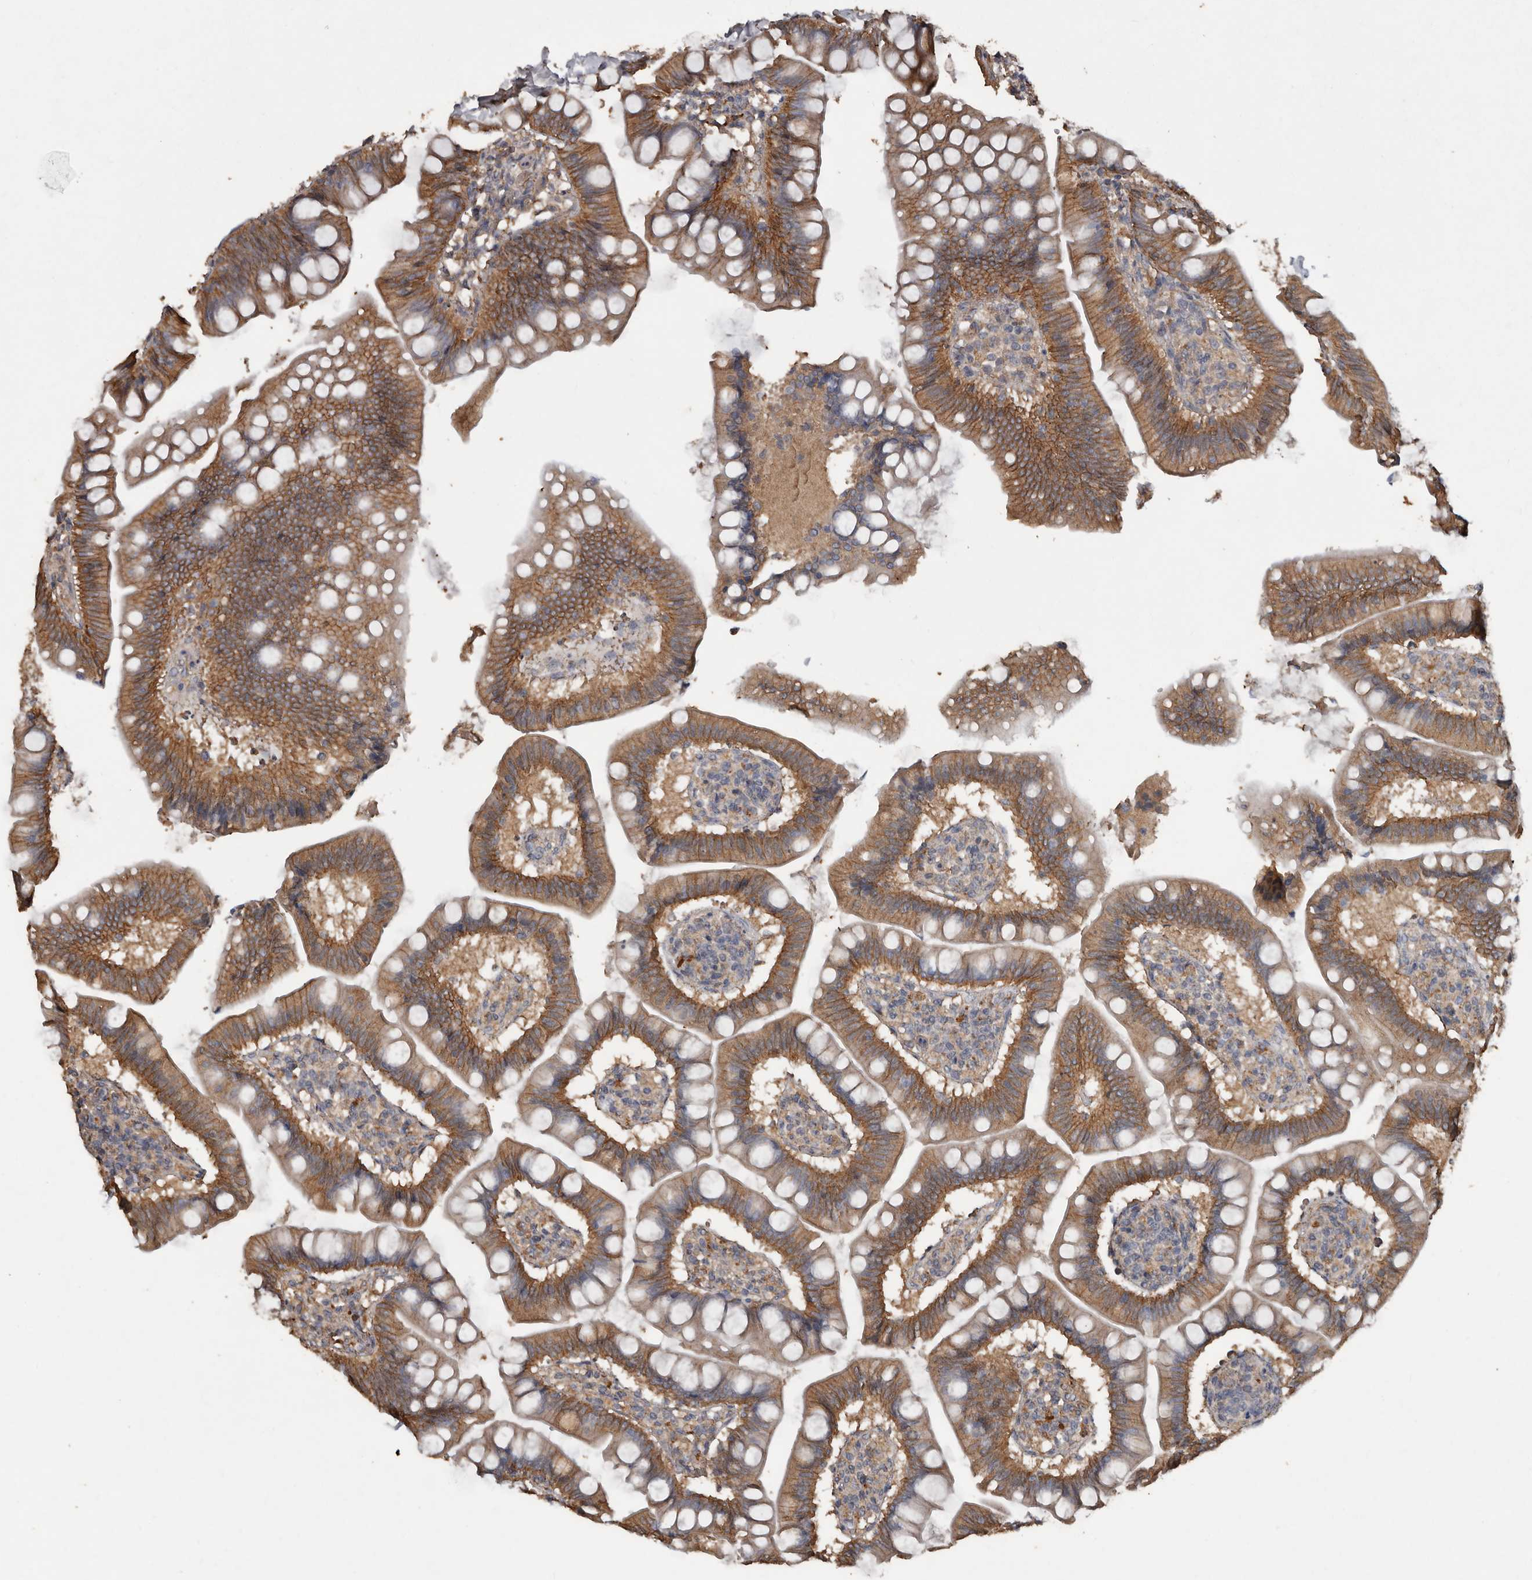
{"staining": {"intensity": "moderate", "quantity": ">75%", "location": "cytoplasmic/membranous"}, "tissue": "small intestine", "cell_type": "Glandular cells", "image_type": "normal", "snomed": [{"axis": "morphology", "description": "Normal tissue, NOS"}, {"axis": "topography", "description": "Small intestine"}], "caption": "There is medium levels of moderate cytoplasmic/membranous staining in glandular cells of unremarkable small intestine, as demonstrated by immunohistochemical staining (brown color).", "gene": "HYAL4", "patient": {"sex": "male", "age": 7}}